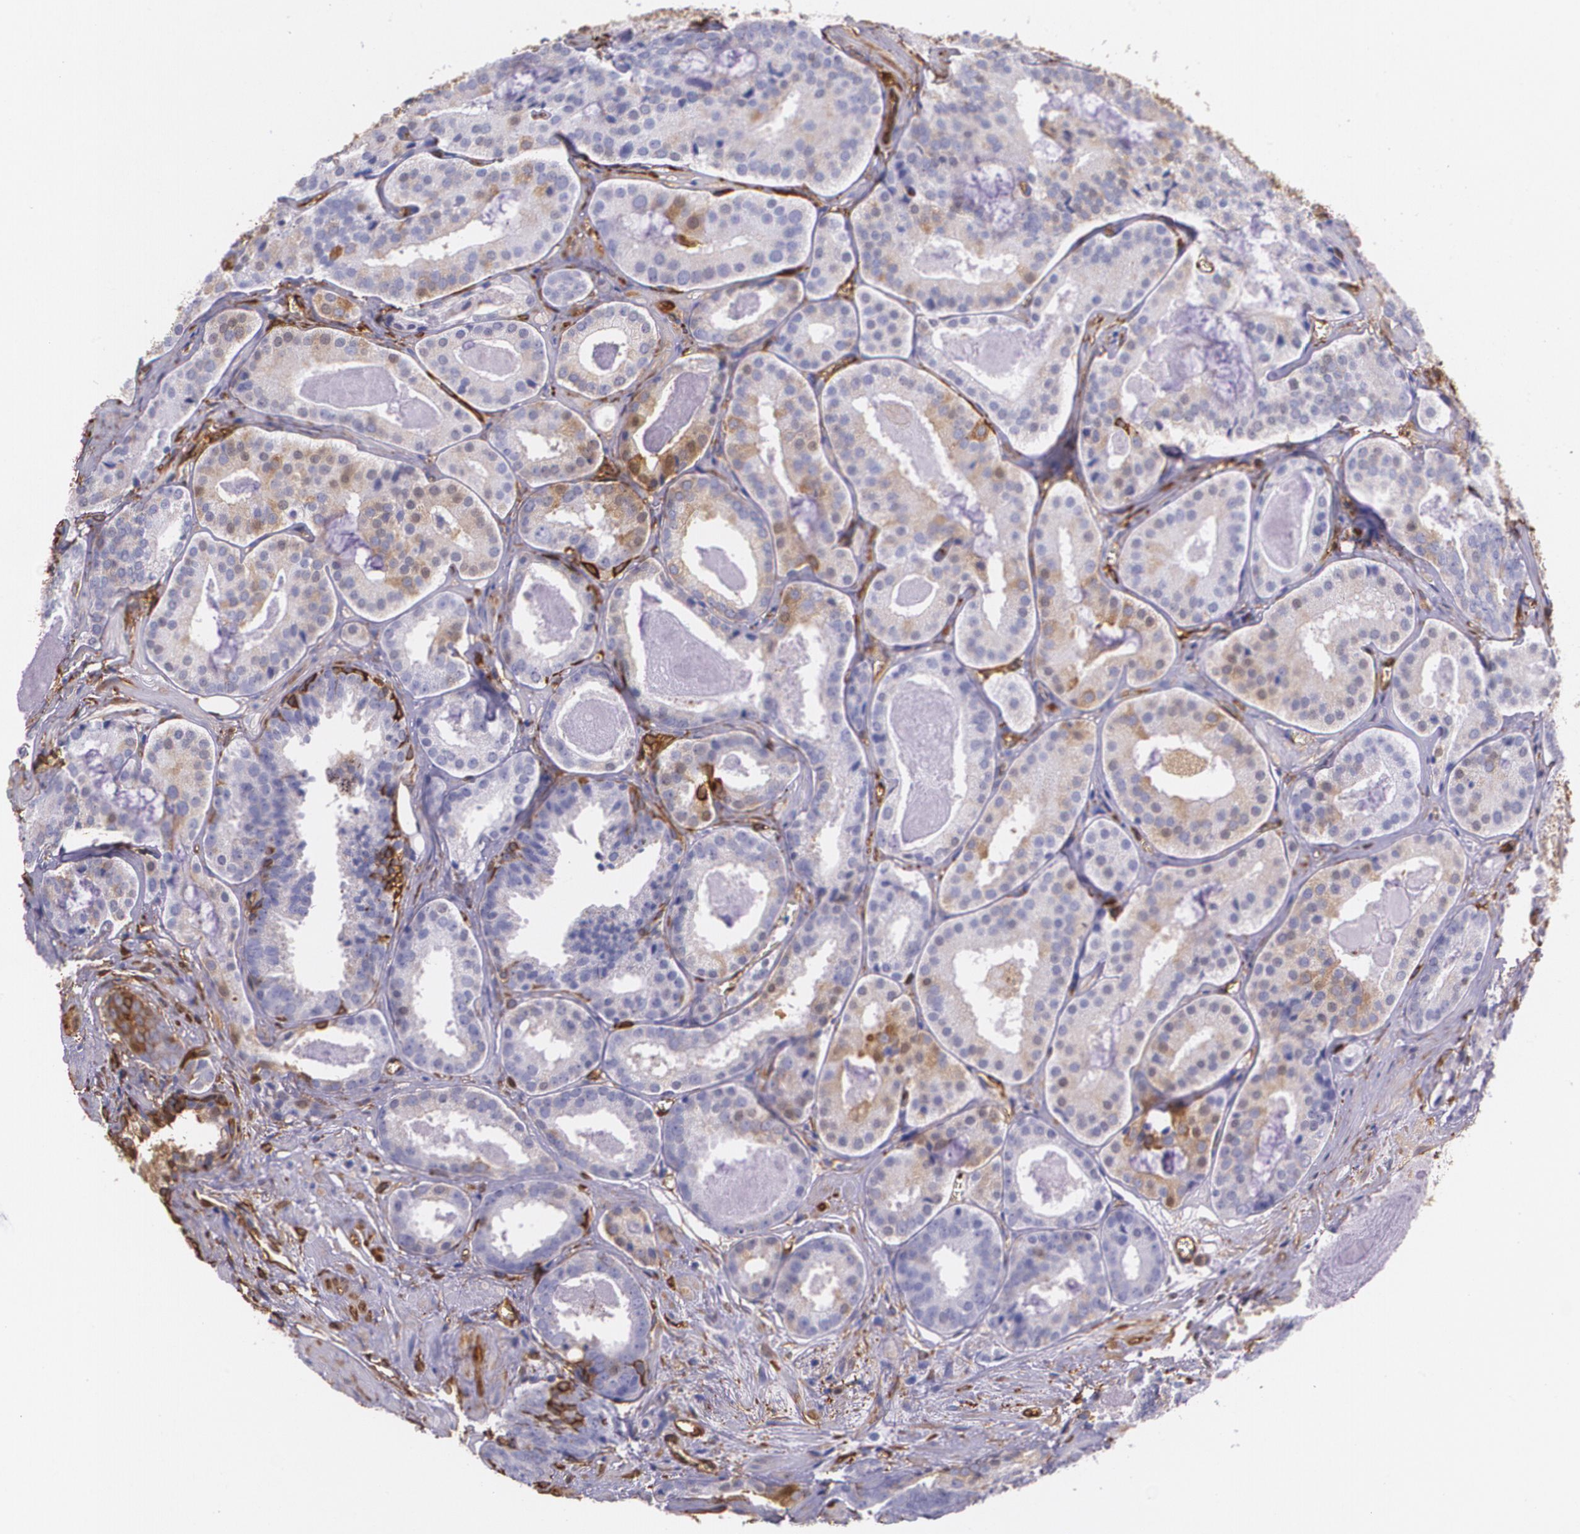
{"staining": {"intensity": "weak", "quantity": "<25%", "location": "cytoplasmic/membranous"}, "tissue": "prostate cancer", "cell_type": "Tumor cells", "image_type": "cancer", "snomed": [{"axis": "morphology", "description": "Adenocarcinoma, Medium grade"}, {"axis": "topography", "description": "Prostate"}], "caption": "This is an immunohistochemistry (IHC) histopathology image of prostate adenocarcinoma (medium-grade). There is no staining in tumor cells.", "gene": "MMP2", "patient": {"sex": "male", "age": 64}}